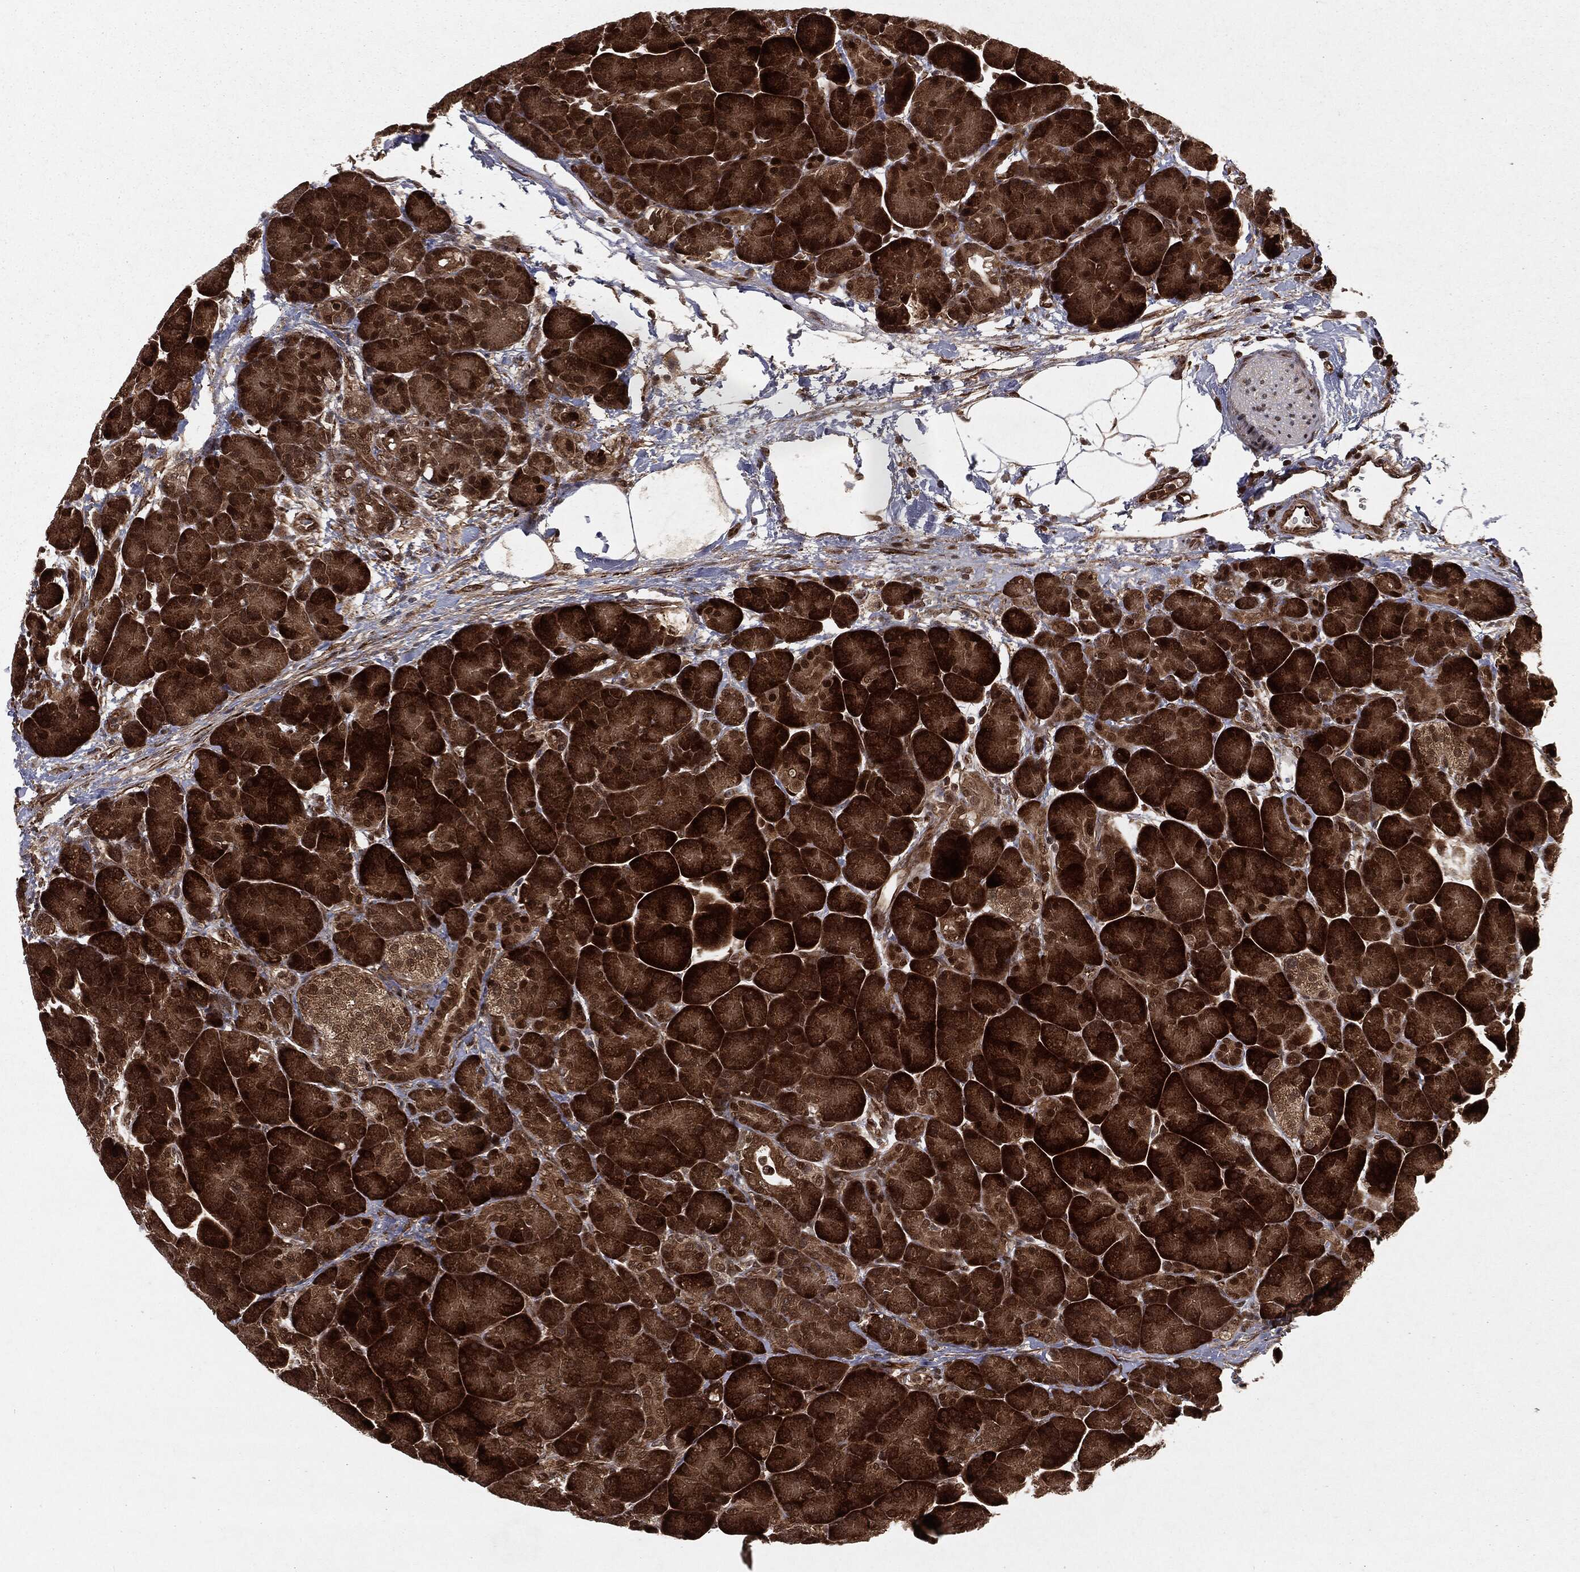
{"staining": {"intensity": "strong", "quantity": ">75%", "location": "cytoplasmic/membranous,nuclear"}, "tissue": "pancreas", "cell_type": "Exocrine glandular cells", "image_type": "normal", "snomed": [{"axis": "morphology", "description": "Normal tissue, NOS"}, {"axis": "topography", "description": "Pancreas"}], "caption": "Immunohistochemistry (IHC) of unremarkable pancreas exhibits high levels of strong cytoplasmic/membranous,nuclear expression in approximately >75% of exocrine glandular cells.", "gene": "RANBP9", "patient": {"sex": "female", "age": 63}}